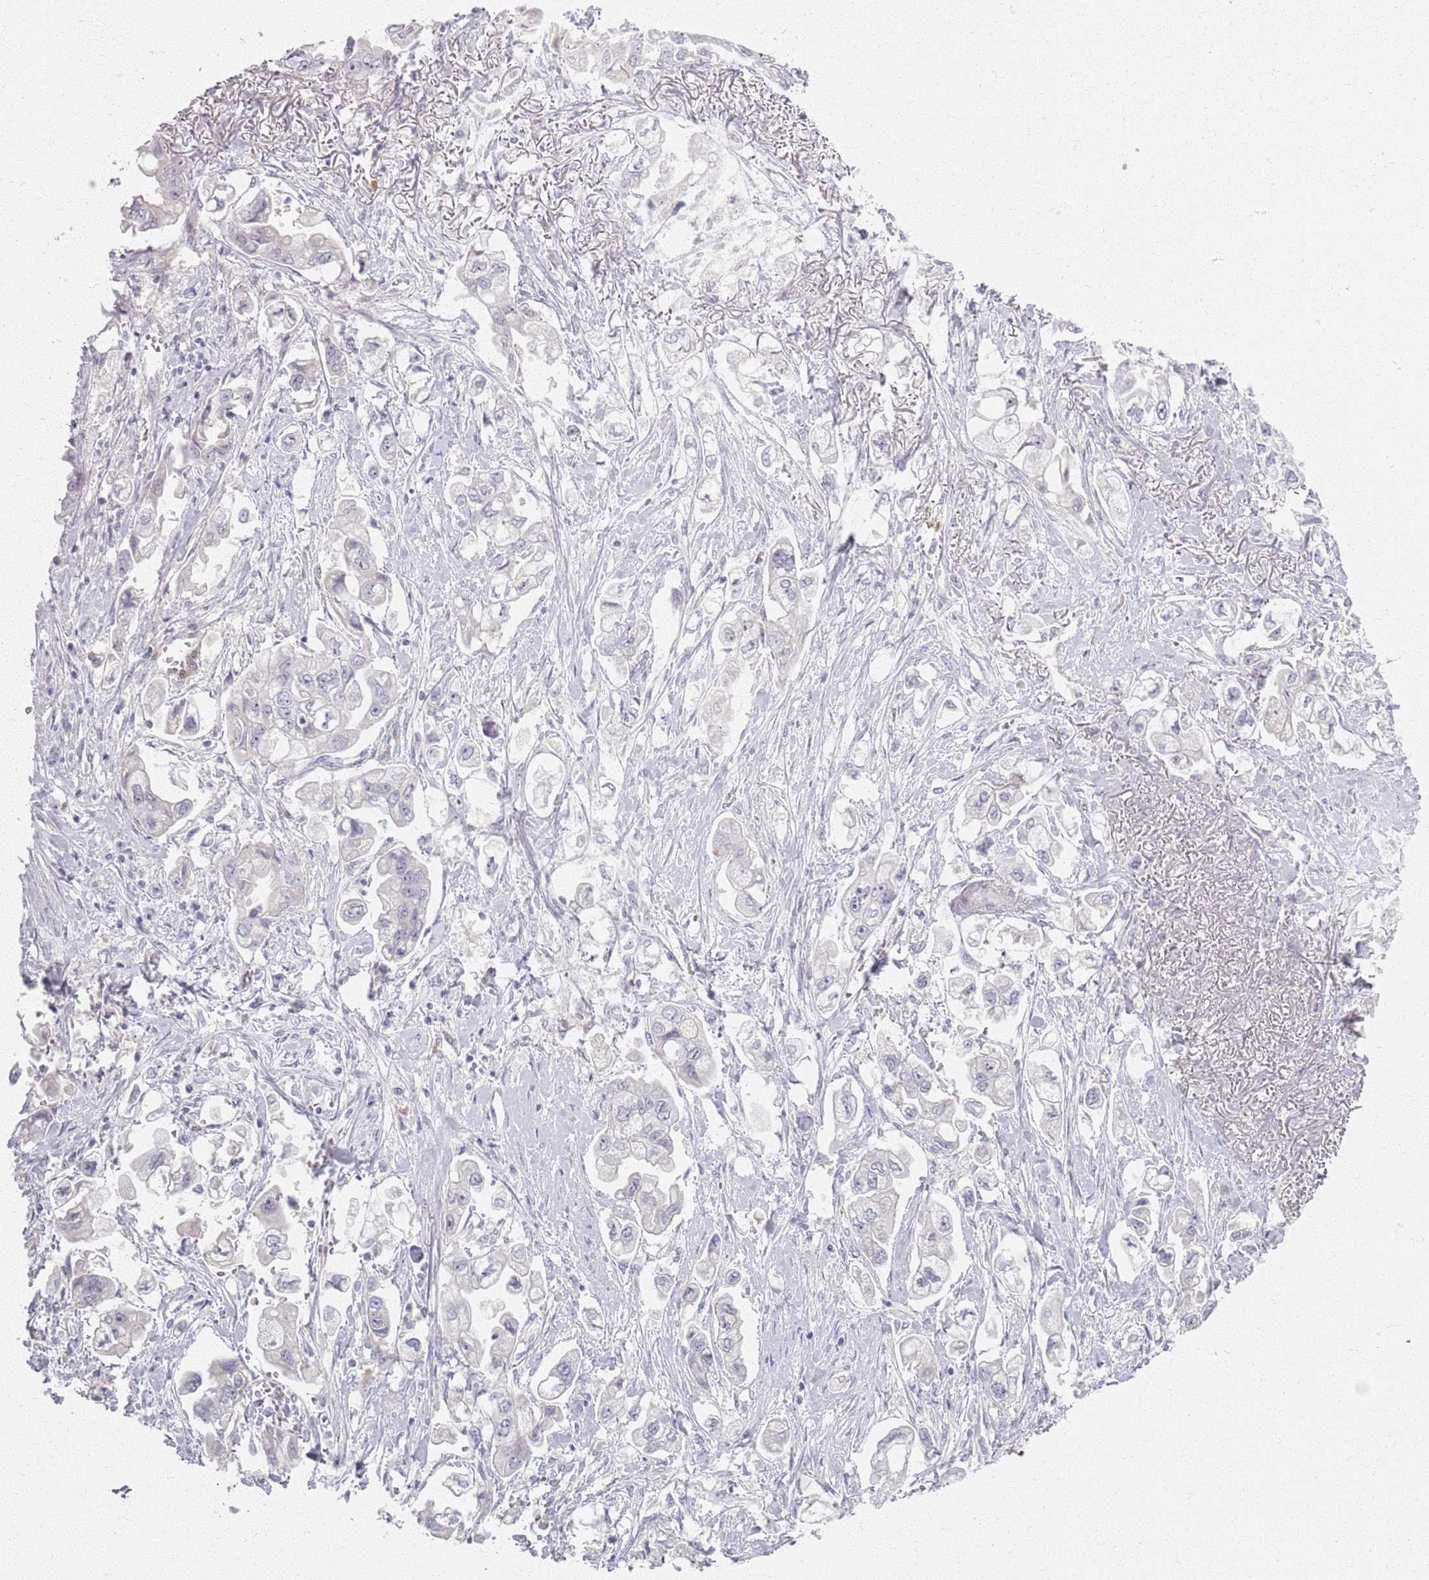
{"staining": {"intensity": "negative", "quantity": "none", "location": "none"}, "tissue": "stomach cancer", "cell_type": "Tumor cells", "image_type": "cancer", "snomed": [{"axis": "morphology", "description": "Adenocarcinoma, NOS"}, {"axis": "topography", "description": "Stomach"}], "caption": "Tumor cells show no significant staining in adenocarcinoma (stomach).", "gene": "CRIPT", "patient": {"sex": "male", "age": 62}}